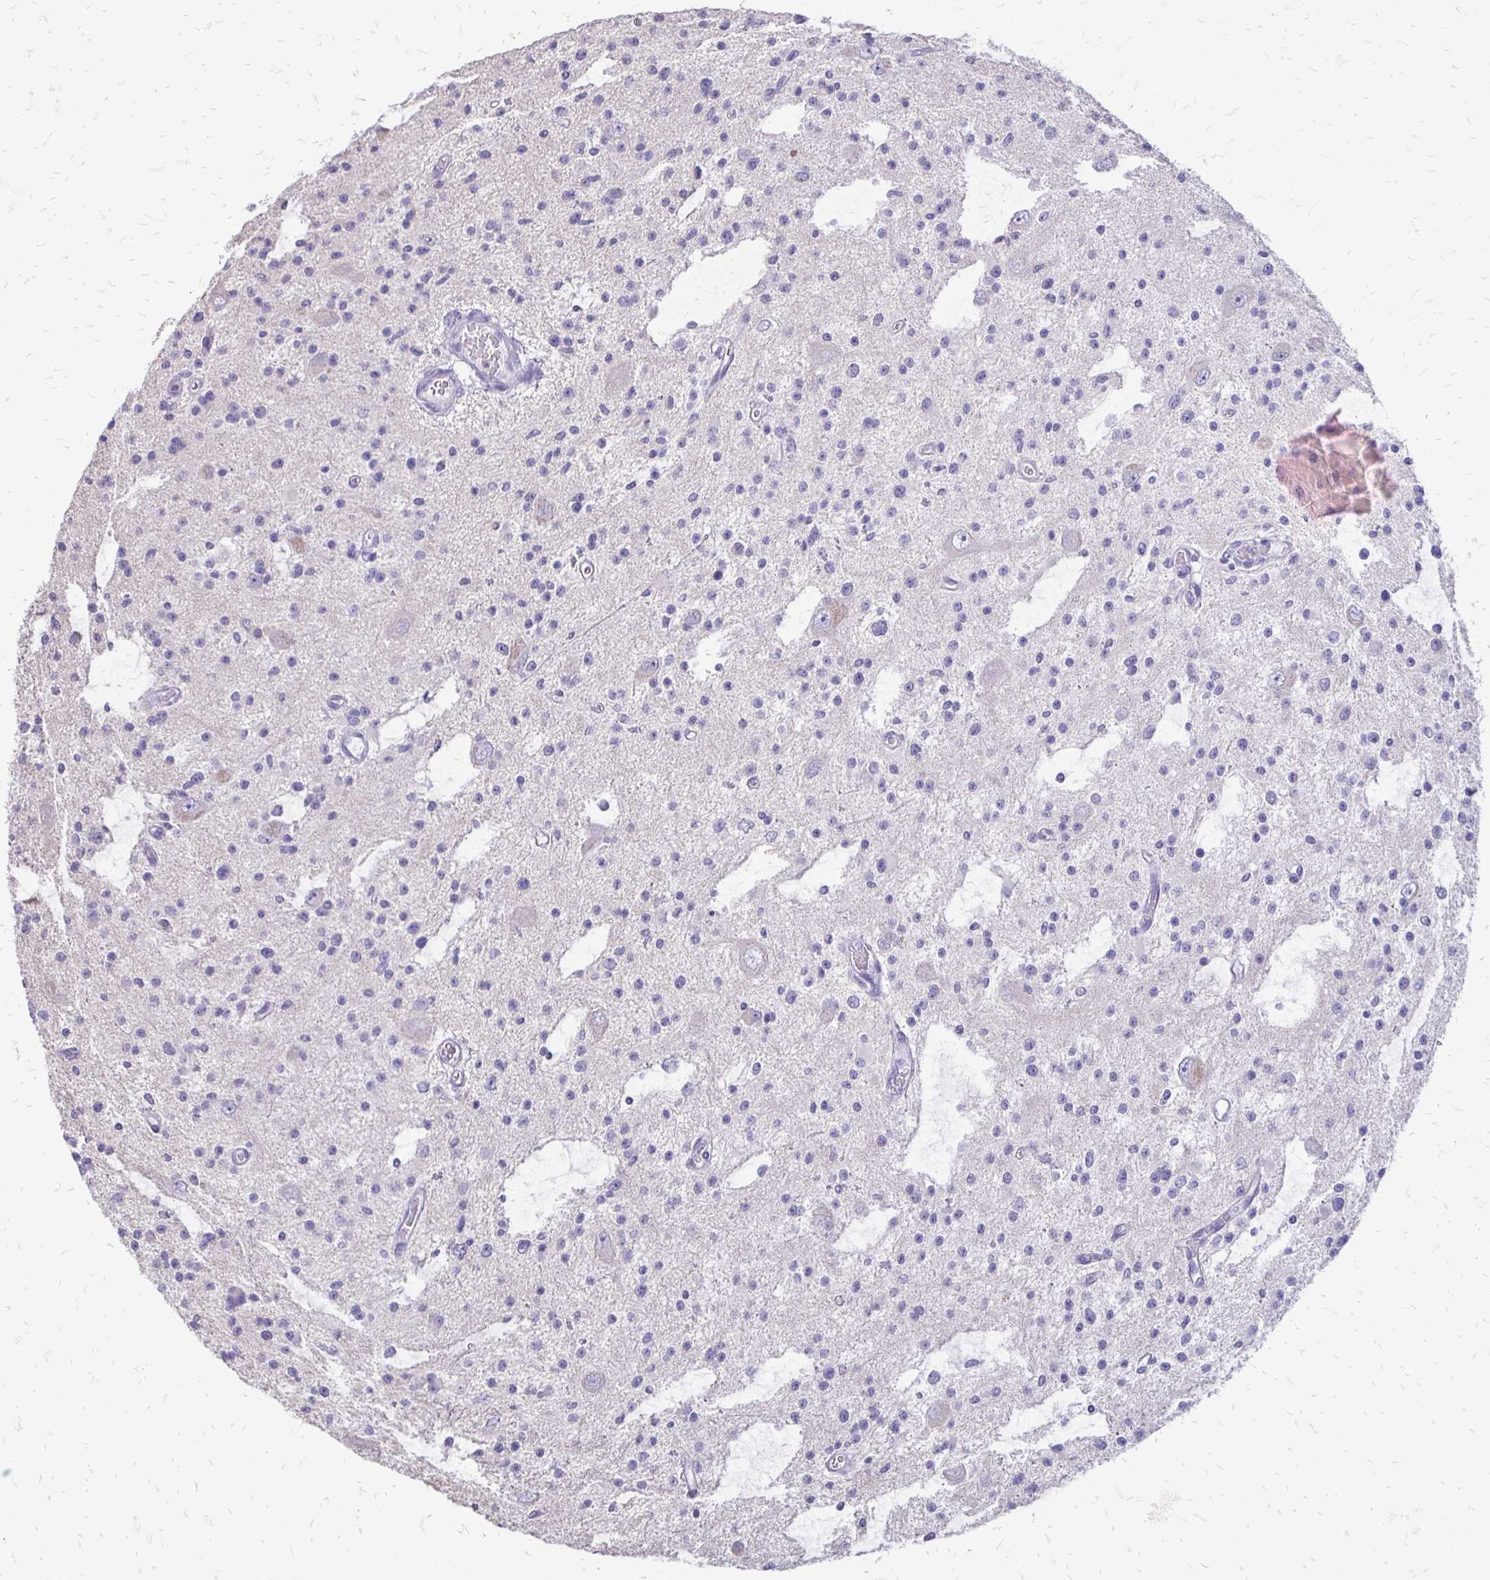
{"staining": {"intensity": "negative", "quantity": "none", "location": "none"}, "tissue": "glioma", "cell_type": "Tumor cells", "image_type": "cancer", "snomed": [{"axis": "morphology", "description": "Glioma, malignant, Low grade"}, {"axis": "topography", "description": "Brain"}], "caption": "Immunohistochemistry (IHC) micrograph of human glioma stained for a protein (brown), which reveals no expression in tumor cells.", "gene": "ALPG", "patient": {"sex": "male", "age": 43}}